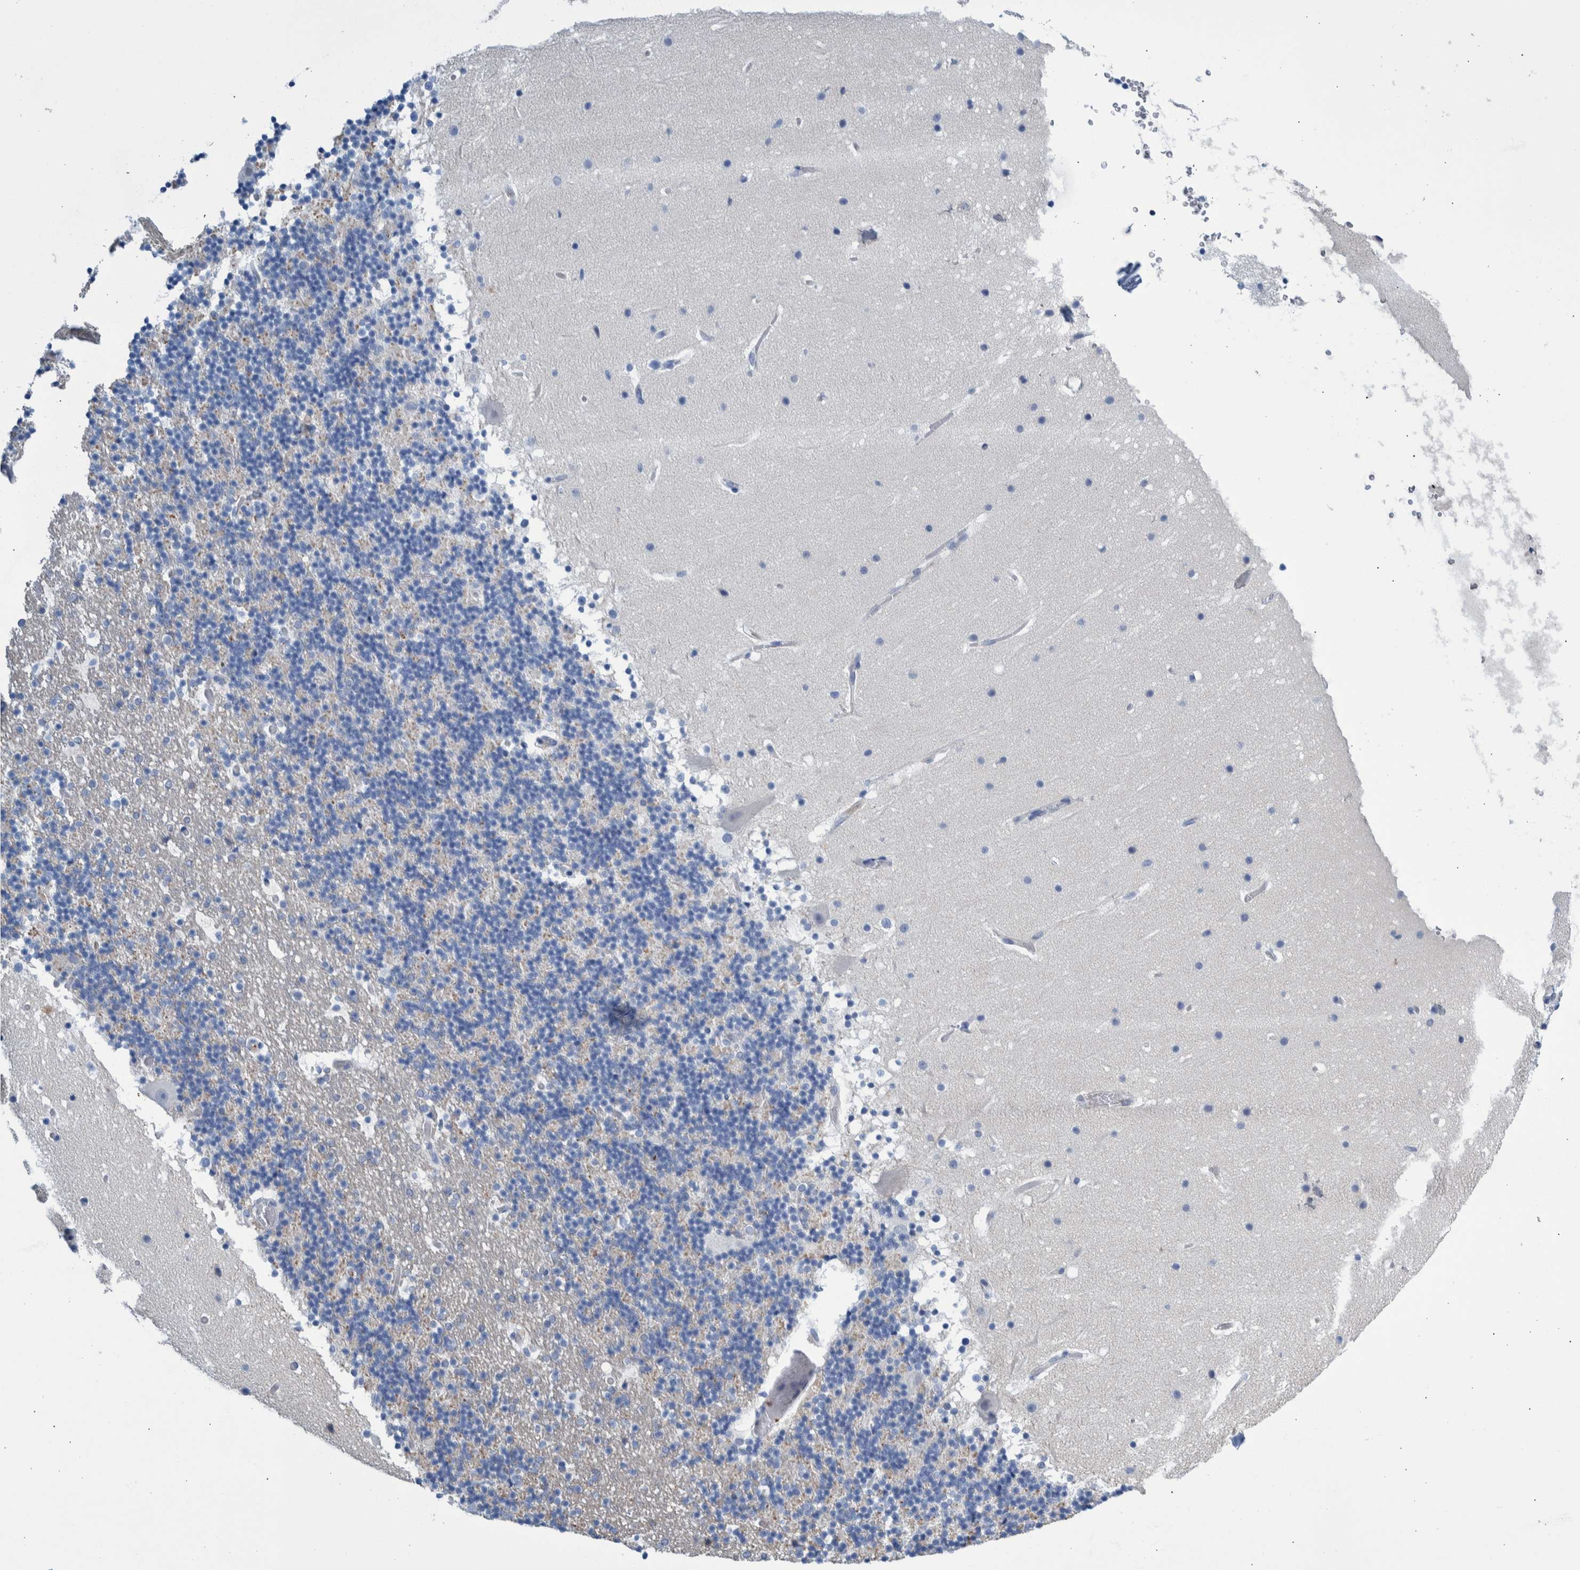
{"staining": {"intensity": "negative", "quantity": "none", "location": "none"}, "tissue": "cerebellum", "cell_type": "Cells in granular layer", "image_type": "normal", "snomed": [{"axis": "morphology", "description": "Normal tissue, NOS"}, {"axis": "topography", "description": "Cerebellum"}], "caption": "Cells in granular layer show no significant positivity in unremarkable cerebellum. (Brightfield microscopy of DAB immunohistochemistry (IHC) at high magnification).", "gene": "SLC34A3", "patient": {"sex": "male", "age": 57}}